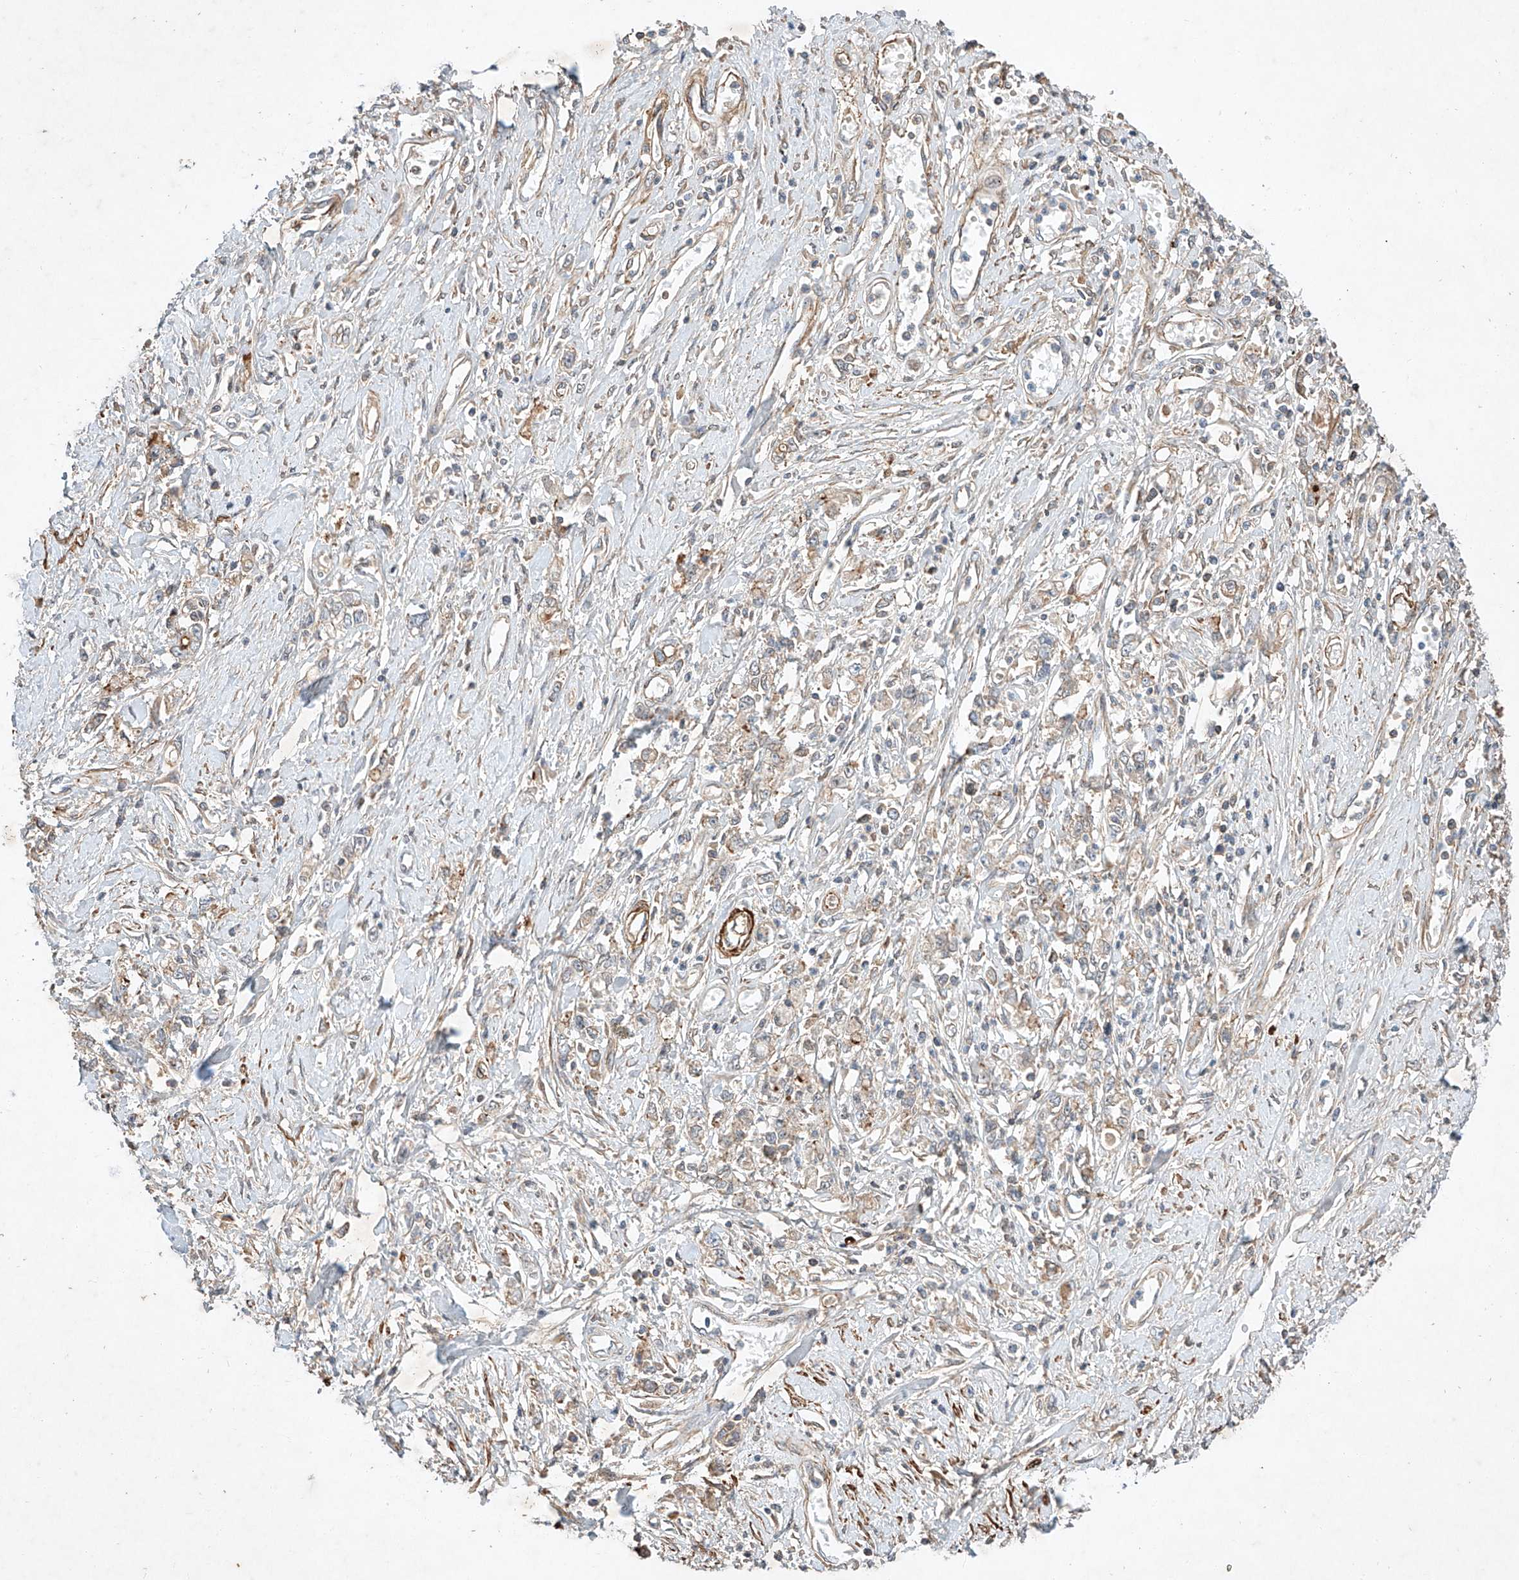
{"staining": {"intensity": "weak", "quantity": "25%-75%", "location": "cytoplasmic/membranous"}, "tissue": "stomach cancer", "cell_type": "Tumor cells", "image_type": "cancer", "snomed": [{"axis": "morphology", "description": "Adenocarcinoma, NOS"}, {"axis": "topography", "description": "Stomach"}], "caption": "Stomach adenocarcinoma was stained to show a protein in brown. There is low levels of weak cytoplasmic/membranous expression in about 25%-75% of tumor cells.", "gene": "ARHGAP33", "patient": {"sex": "female", "age": 76}}